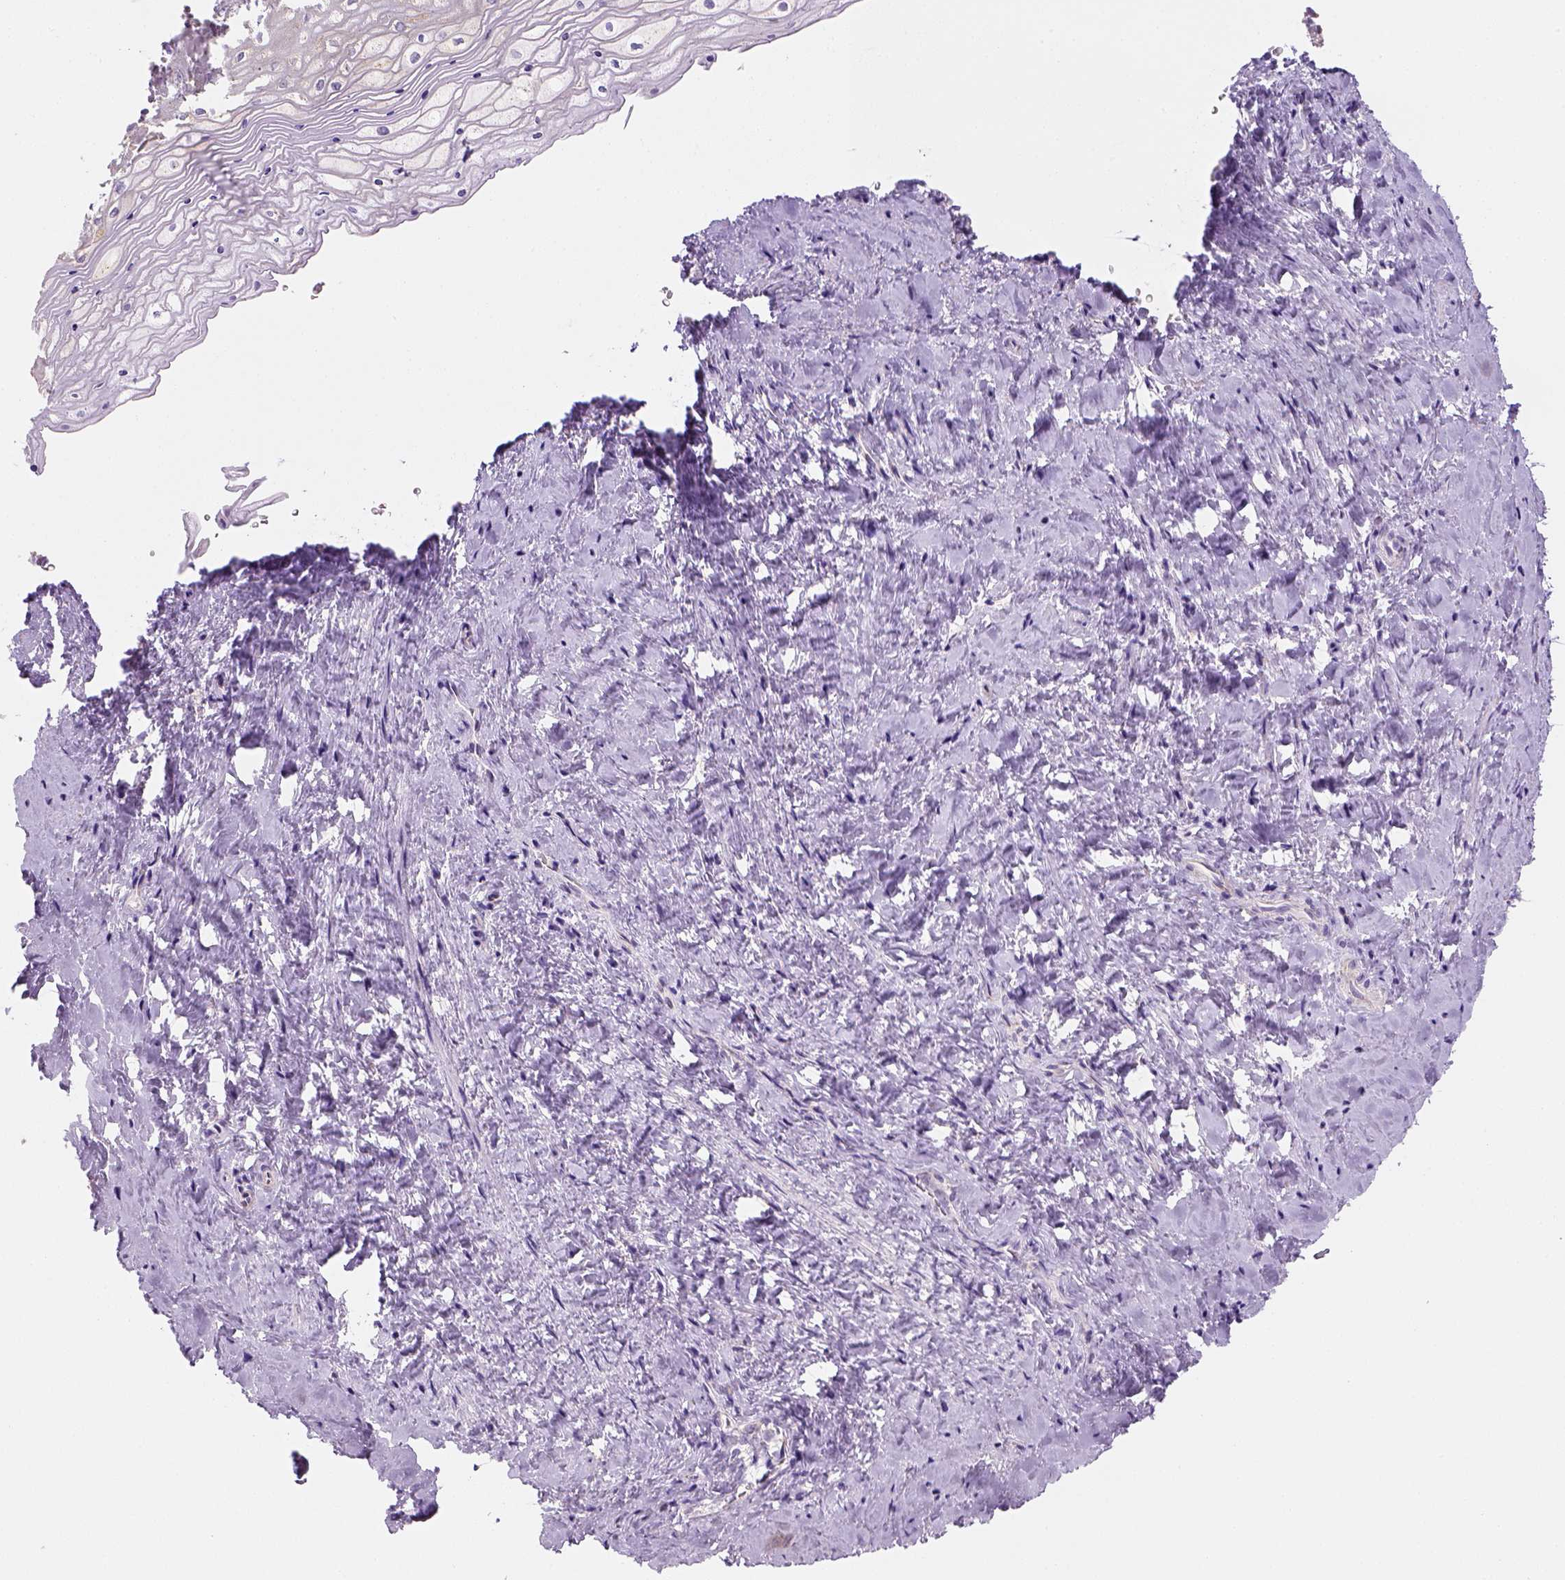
{"staining": {"intensity": "weak", "quantity": "<25%", "location": "cytoplasmic/membranous"}, "tissue": "vagina", "cell_type": "Squamous epithelial cells", "image_type": "normal", "snomed": [{"axis": "morphology", "description": "Normal tissue, NOS"}, {"axis": "topography", "description": "Vagina"}], "caption": "Immunohistochemistry histopathology image of normal vagina: human vagina stained with DAB (3,3'-diaminobenzidine) exhibits no significant protein staining in squamous epithelial cells. (Stains: DAB (3,3'-diaminobenzidine) immunohistochemistry (IHC) with hematoxylin counter stain, Microscopy: brightfield microscopy at high magnification).", "gene": "CES2", "patient": {"sex": "female", "age": 45}}